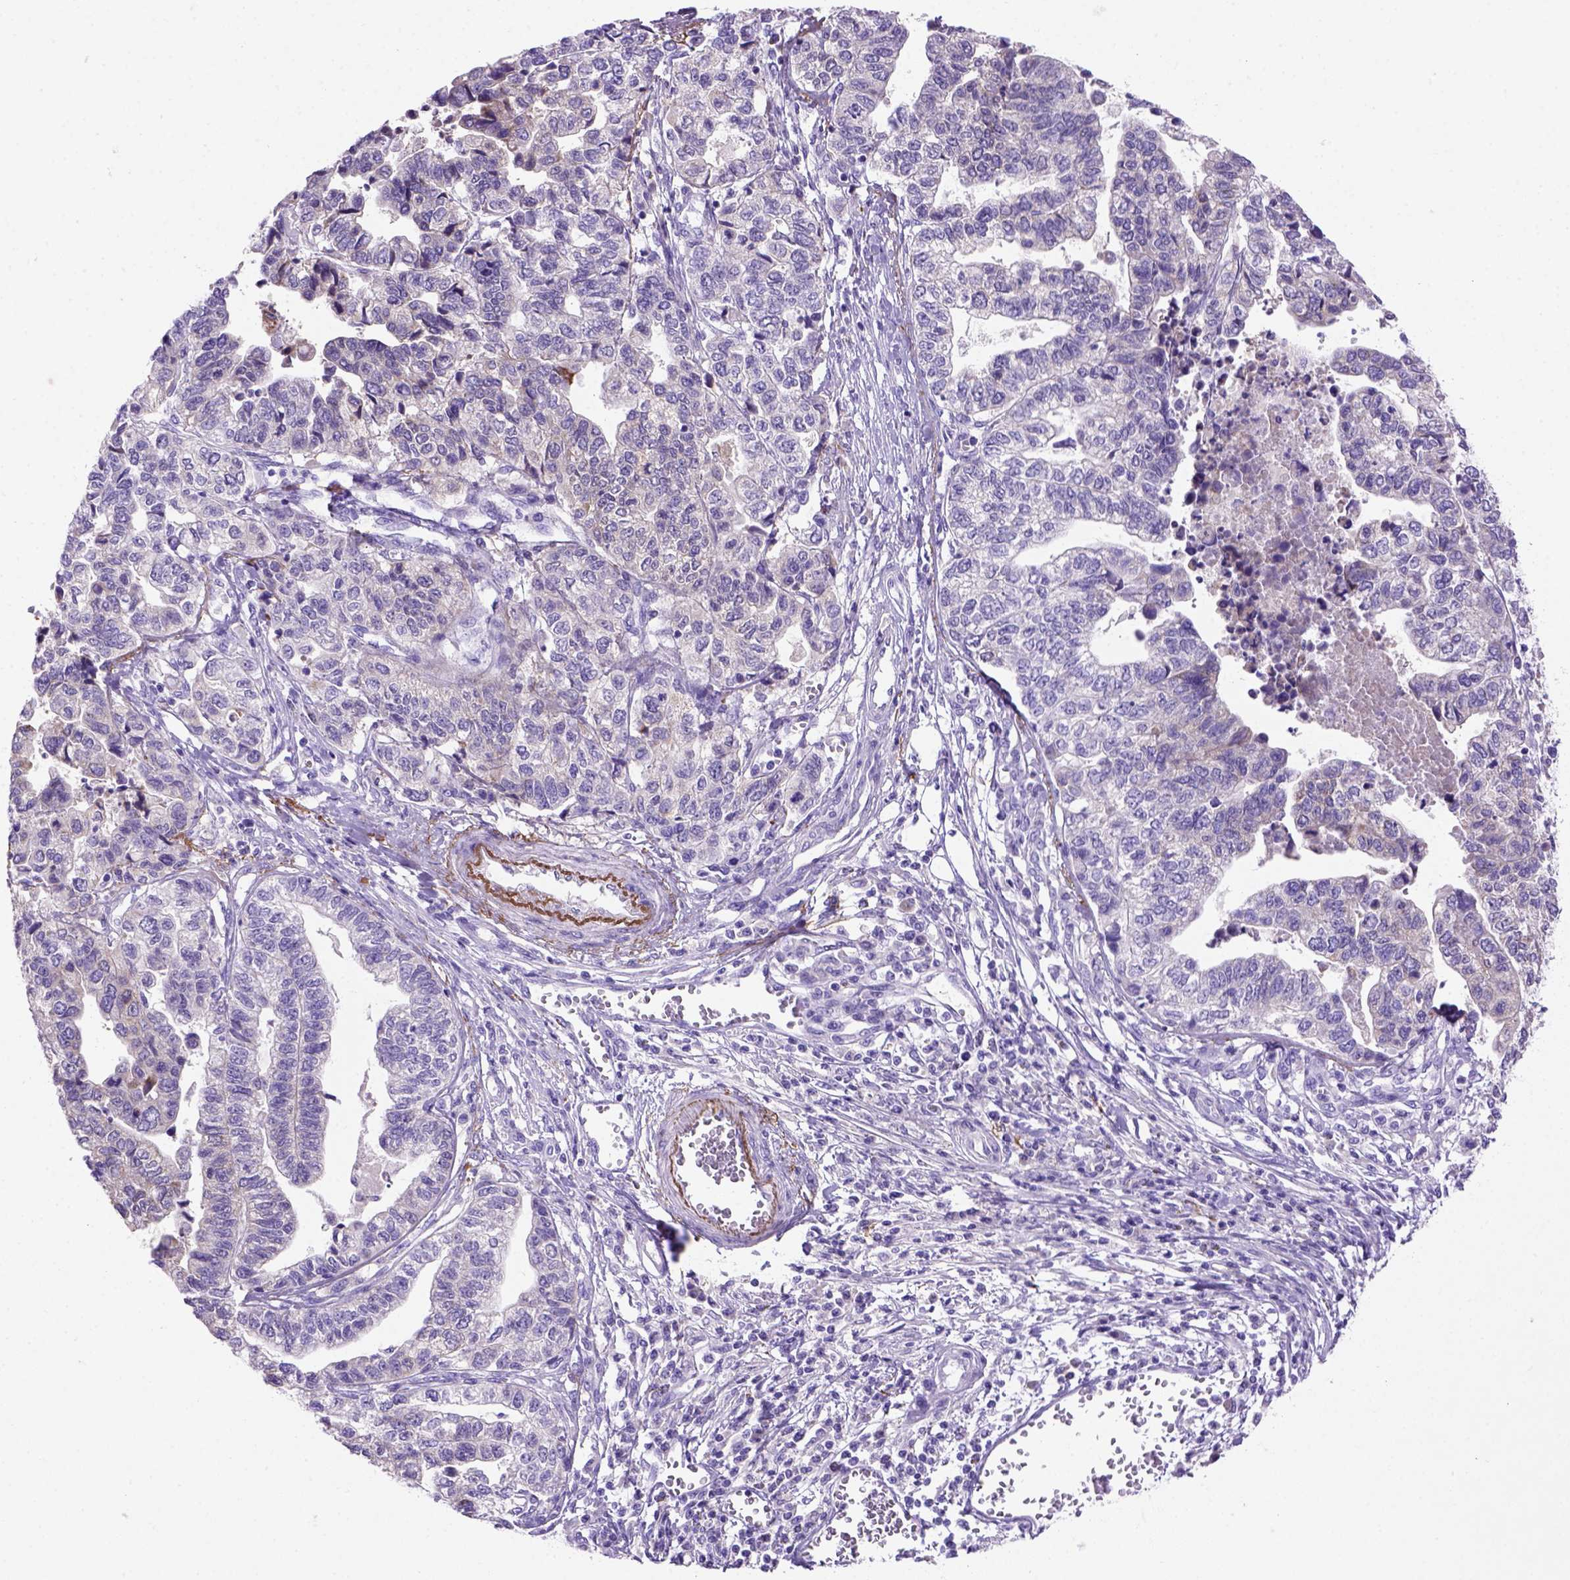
{"staining": {"intensity": "negative", "quantity": "none", "location": "none"}, "tissue": "stomach cancer", "cell_type": "Tumor cells", "image_type": "cancer", "snomed": [{"axis": "morphology", "description": "Adenocarcinoma, NOS"}, {"axis": "topography", "description": "Stomach, upper"}], "caption": "IHC histopathology image of stomach cancer stained for a protein (brown), which displays no positivity in tumor cells.", "gene": "SIRPD", "patient": {"sex": "female", "age": 67}}